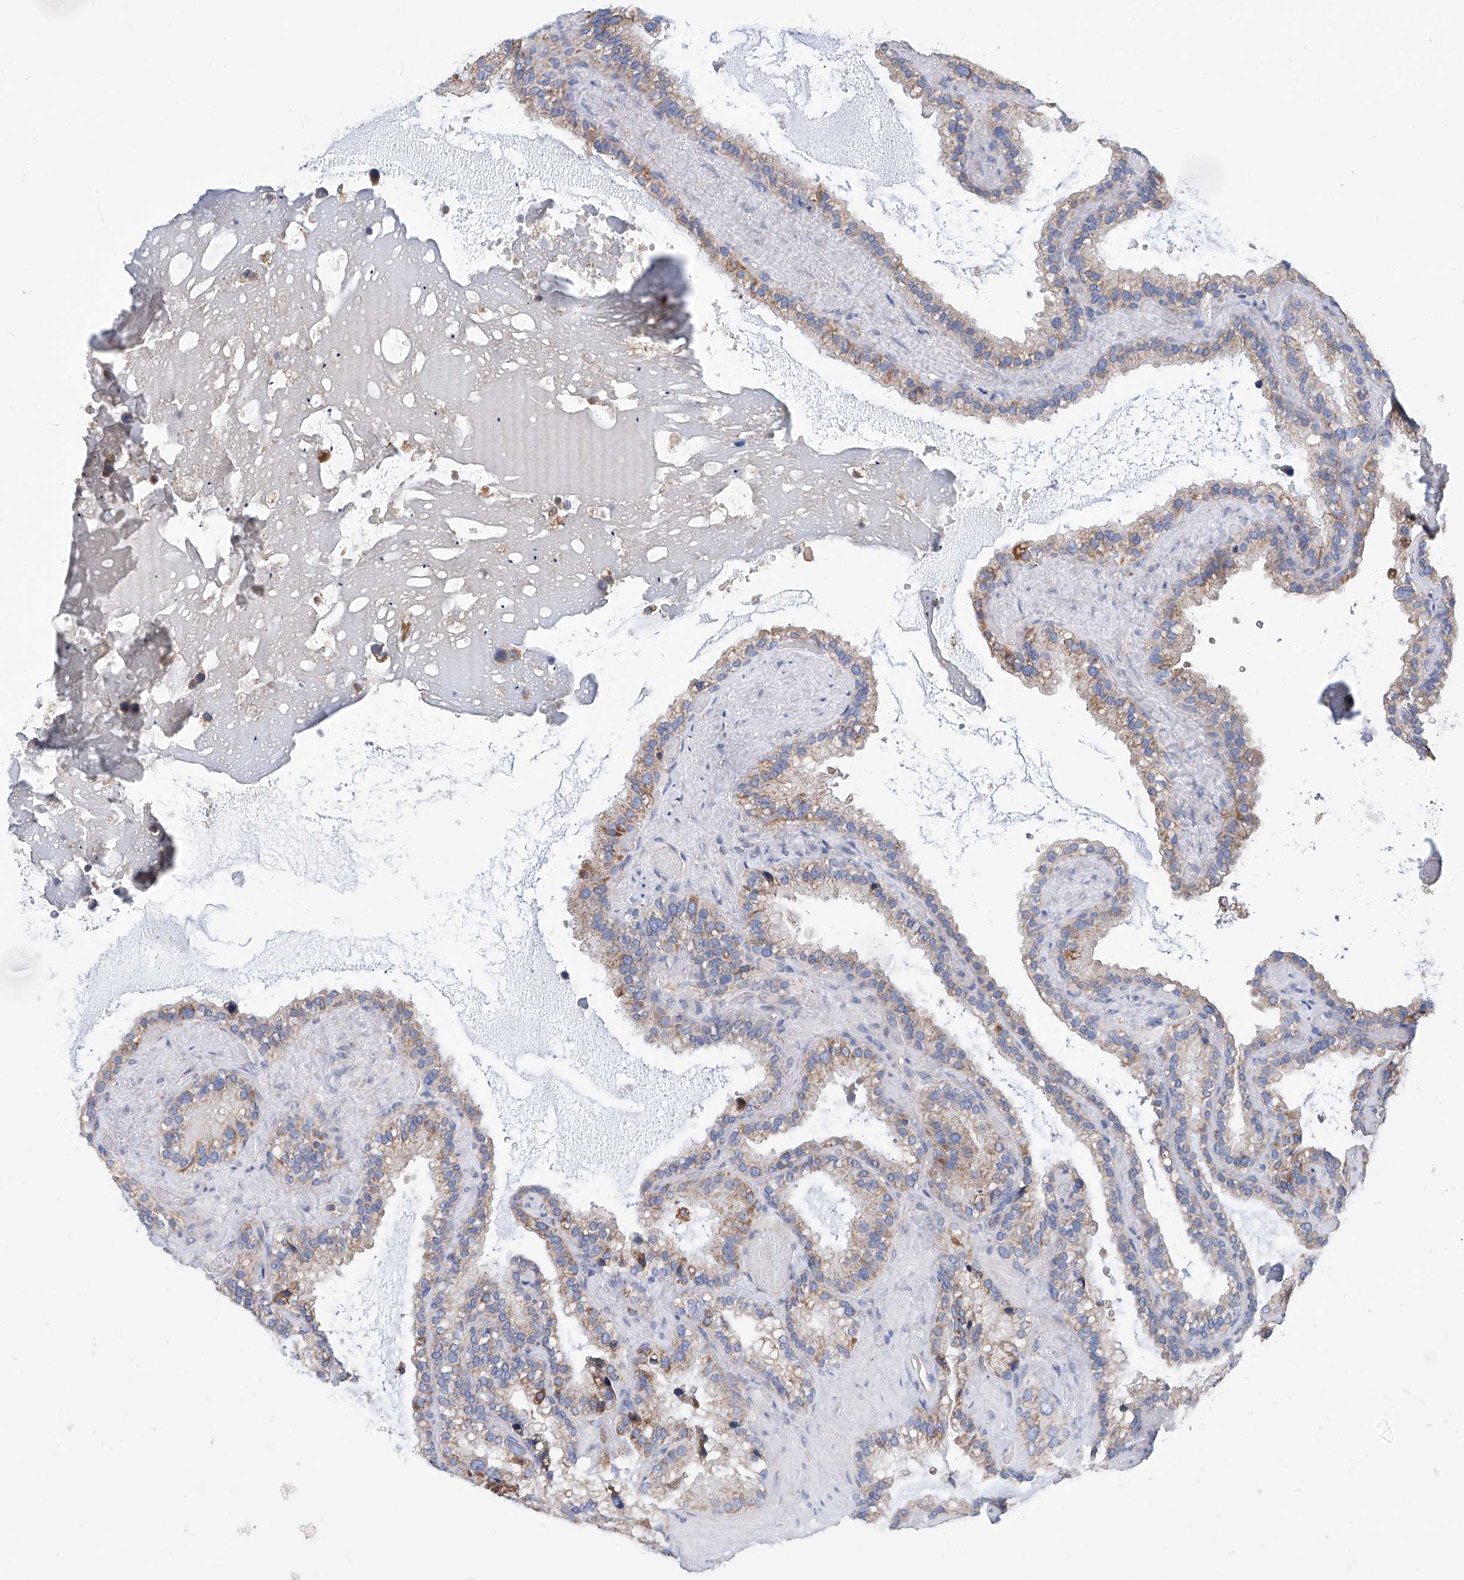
{"staining": {"intensity": "weak", "quantity": "<25%", "location": "cytoplasmic/membranous"}, "tissue": "seminal vesicle", "cell_type": "Glandular cells", "image_type": "normal", "snomed": [{"axis": "morphology", "description": "Normal tissue, NOS"}, {"axis": "topography", "description": "Prostate"}, {"axis": "topography", "description": "Seminal veicle"}], "caption": "Immunohistochemistry of benign seminal vesicle displays no expression in glandular cells.", "gene": "MAD2L1", "patient": {"sex": "male", "age": 68}}